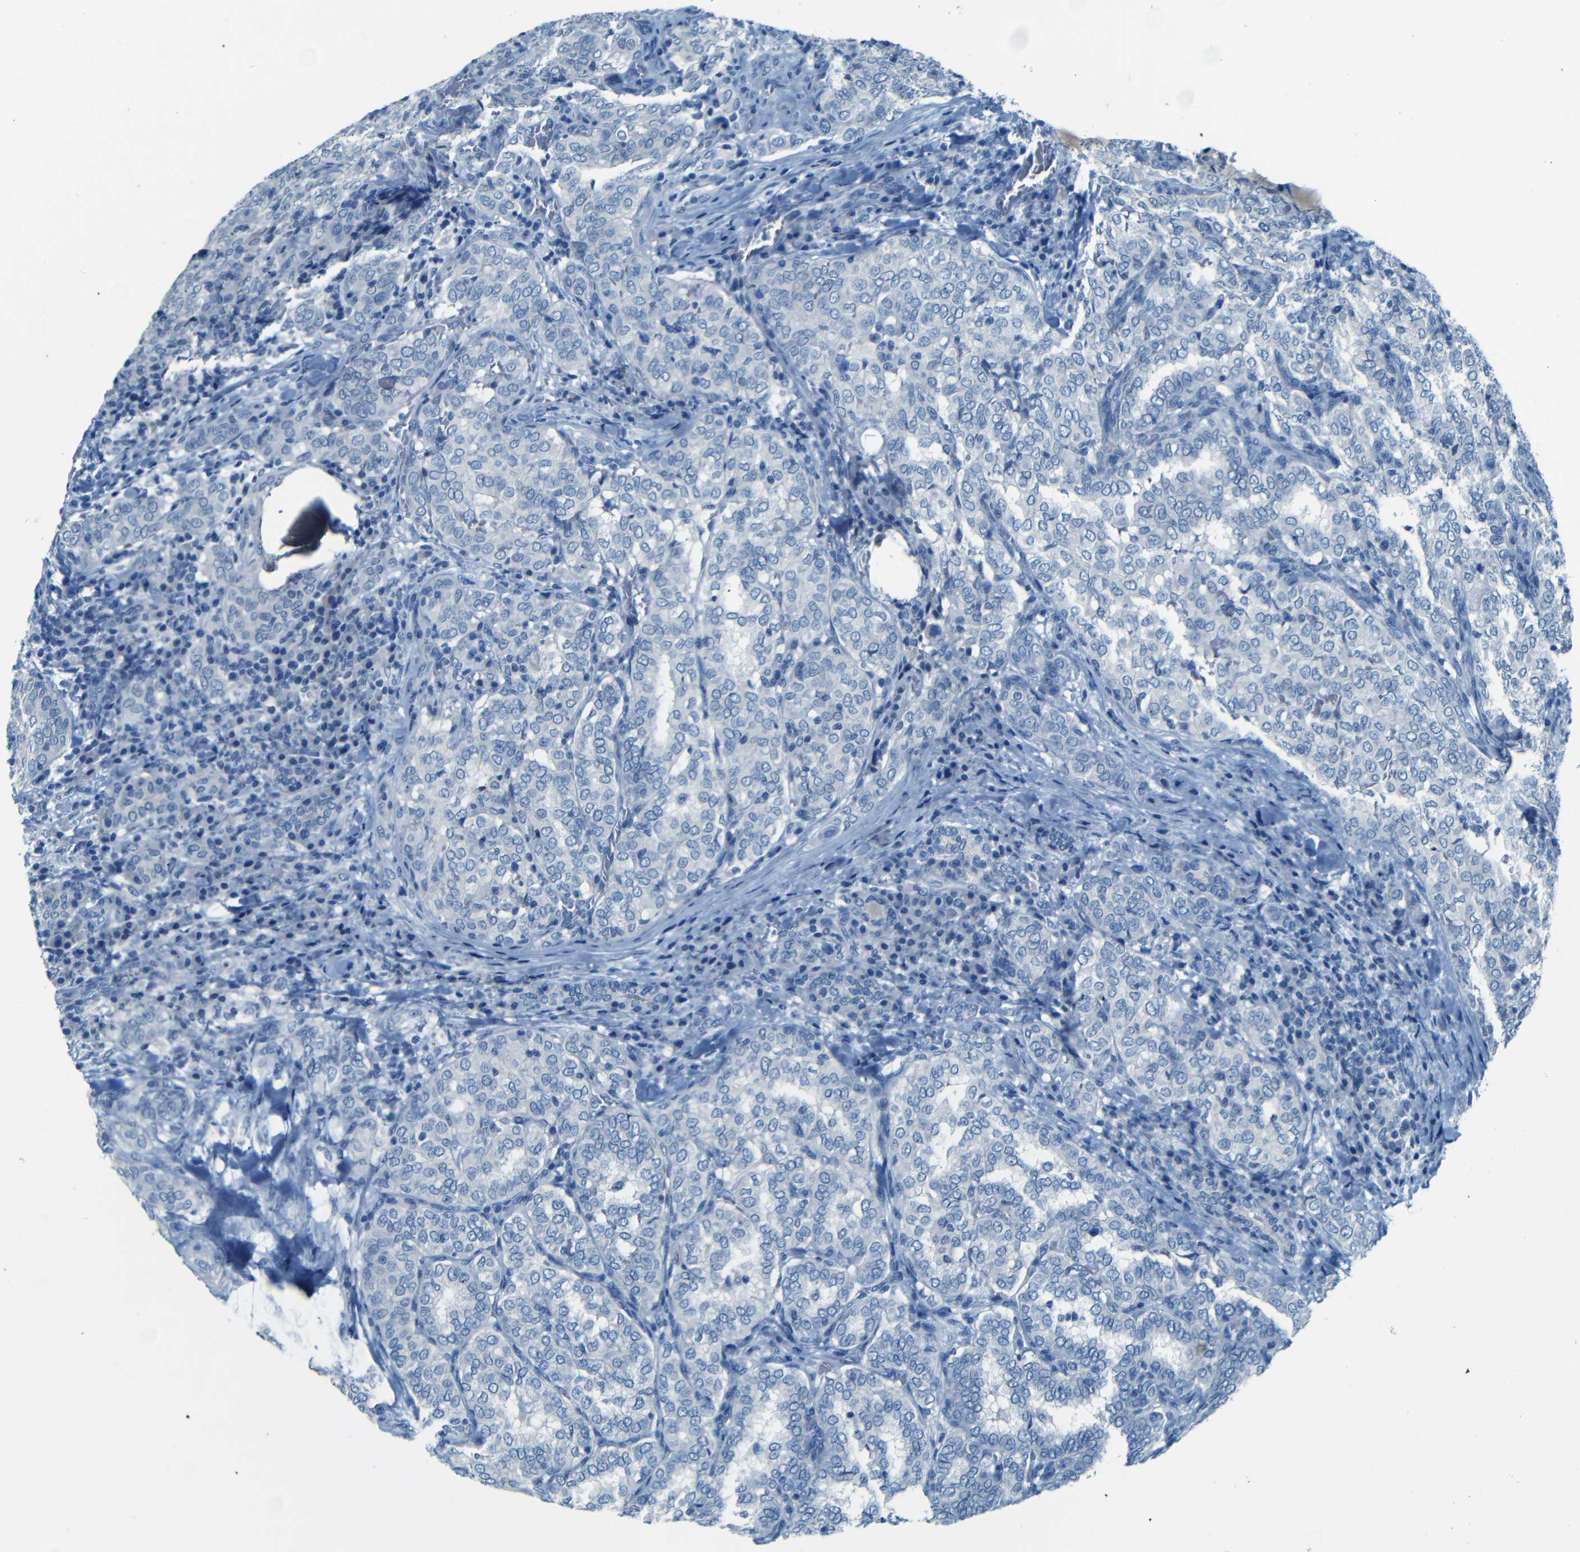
{"staining": {"intensity": "negative", "quantity": "none", "location": "none"}, "tissue": "thyroid cancer", "cell_type": "Tumor cells", "image_type": "cancer", "snomed": [{"axis": "morphology", "description": "Papillary adenocarcinoma, NOS"}, {"axis": "topography", "description": "Thyroid gland"}], "caption": "An image of human thyroid cancer is negative for staining in tumor cells.", "gene": "ZMAT1", "patient": {"sex": "female", "age": 30}}